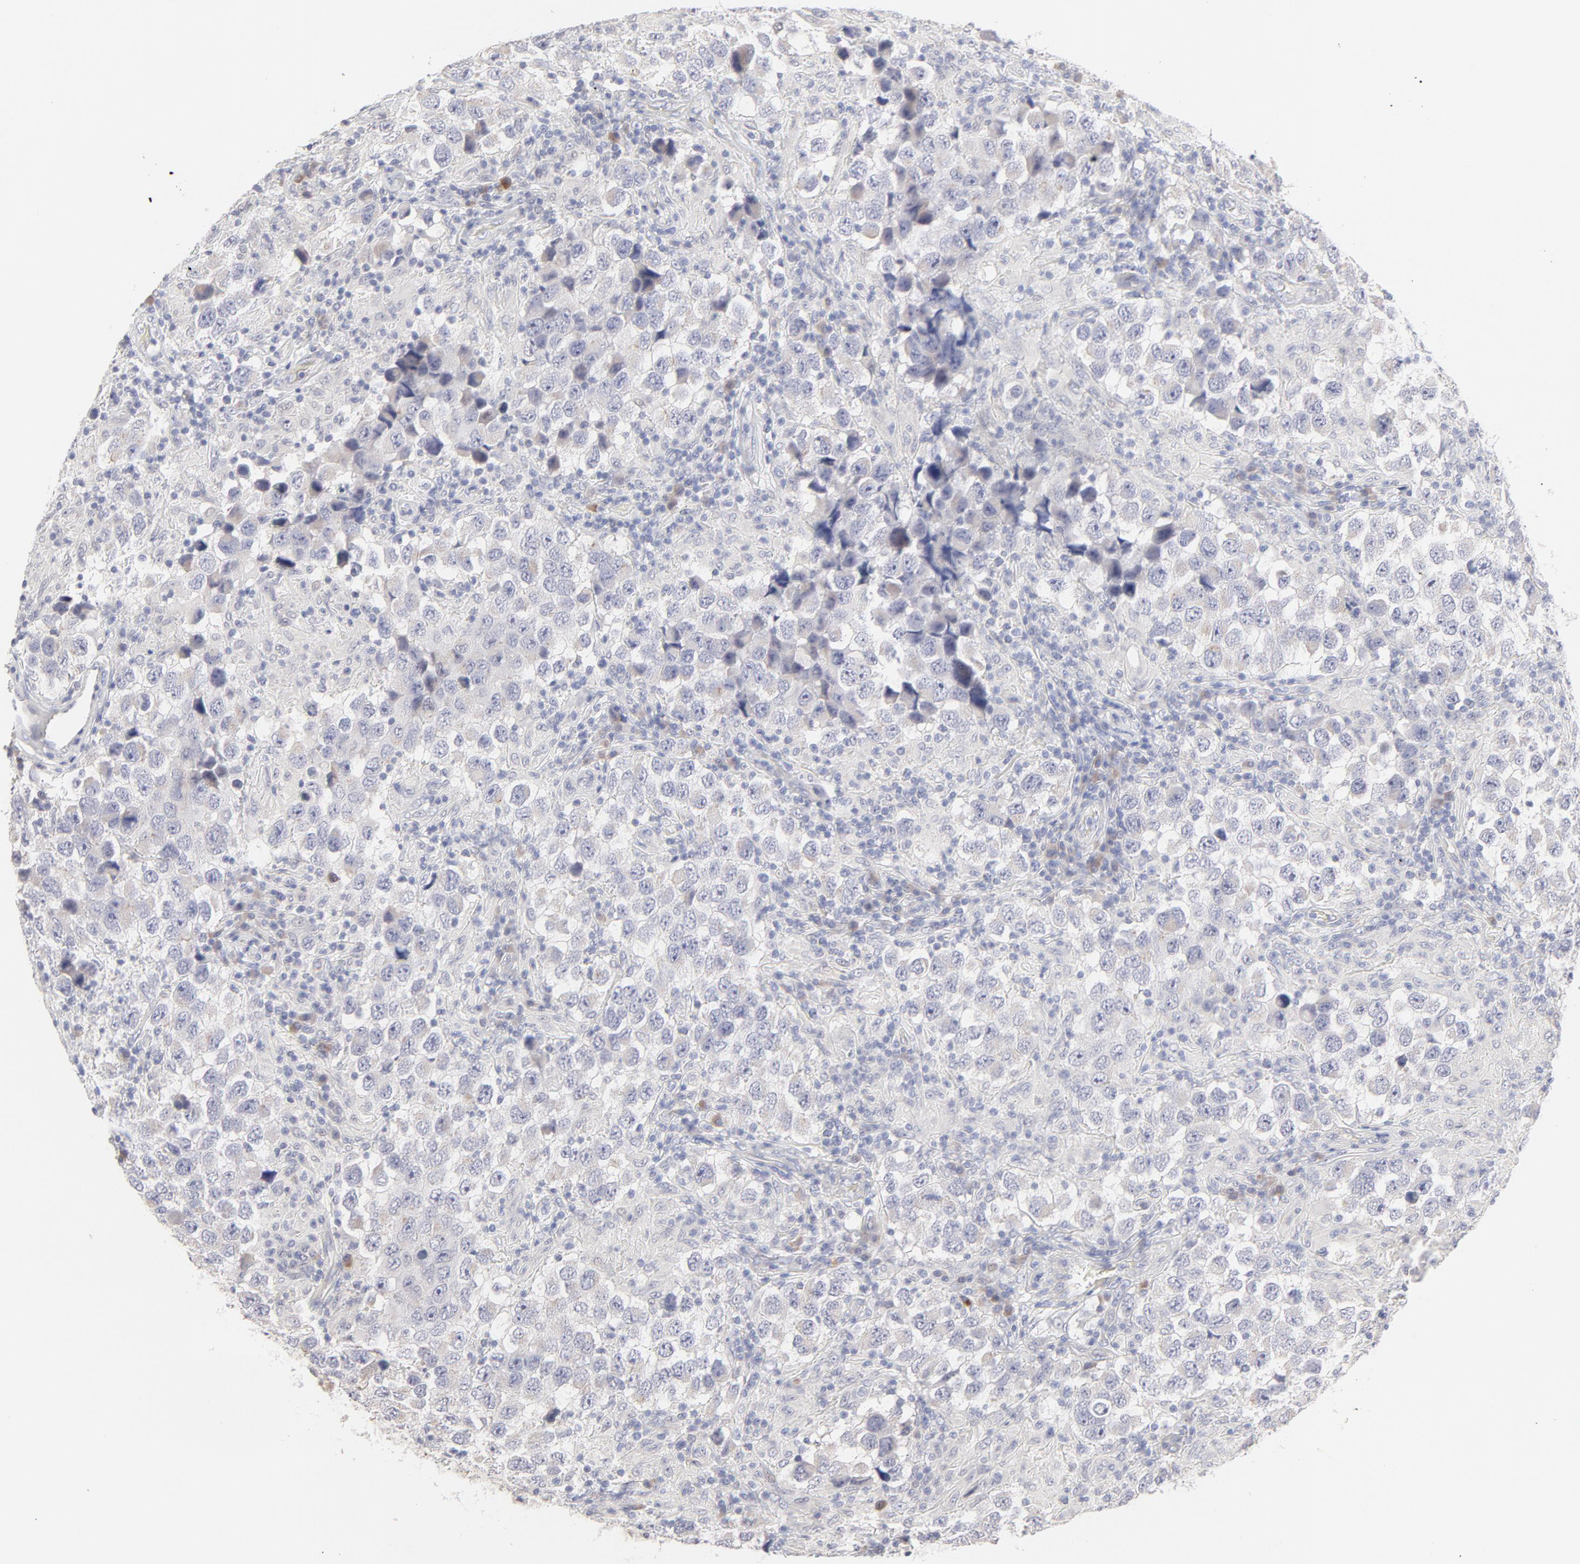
{"staining": {"intensity": "negative", "quantity": "none", "location": "none"}, "tissue": "testis cancer", "cell_type": "Tumor cells", "image_type": "cancer", "snomed": [{"axis": "morphology", "description": "Carcinoma, Embryonal, NOS"}, {"axis": "topography", "description": "Testis"}], "caption": "Immunohistochemical staining of testis cancer demonstrates no significant positivity in tumor cells.", "gene": "ELF3", "patient": {"sex": "male", "age": 21}}